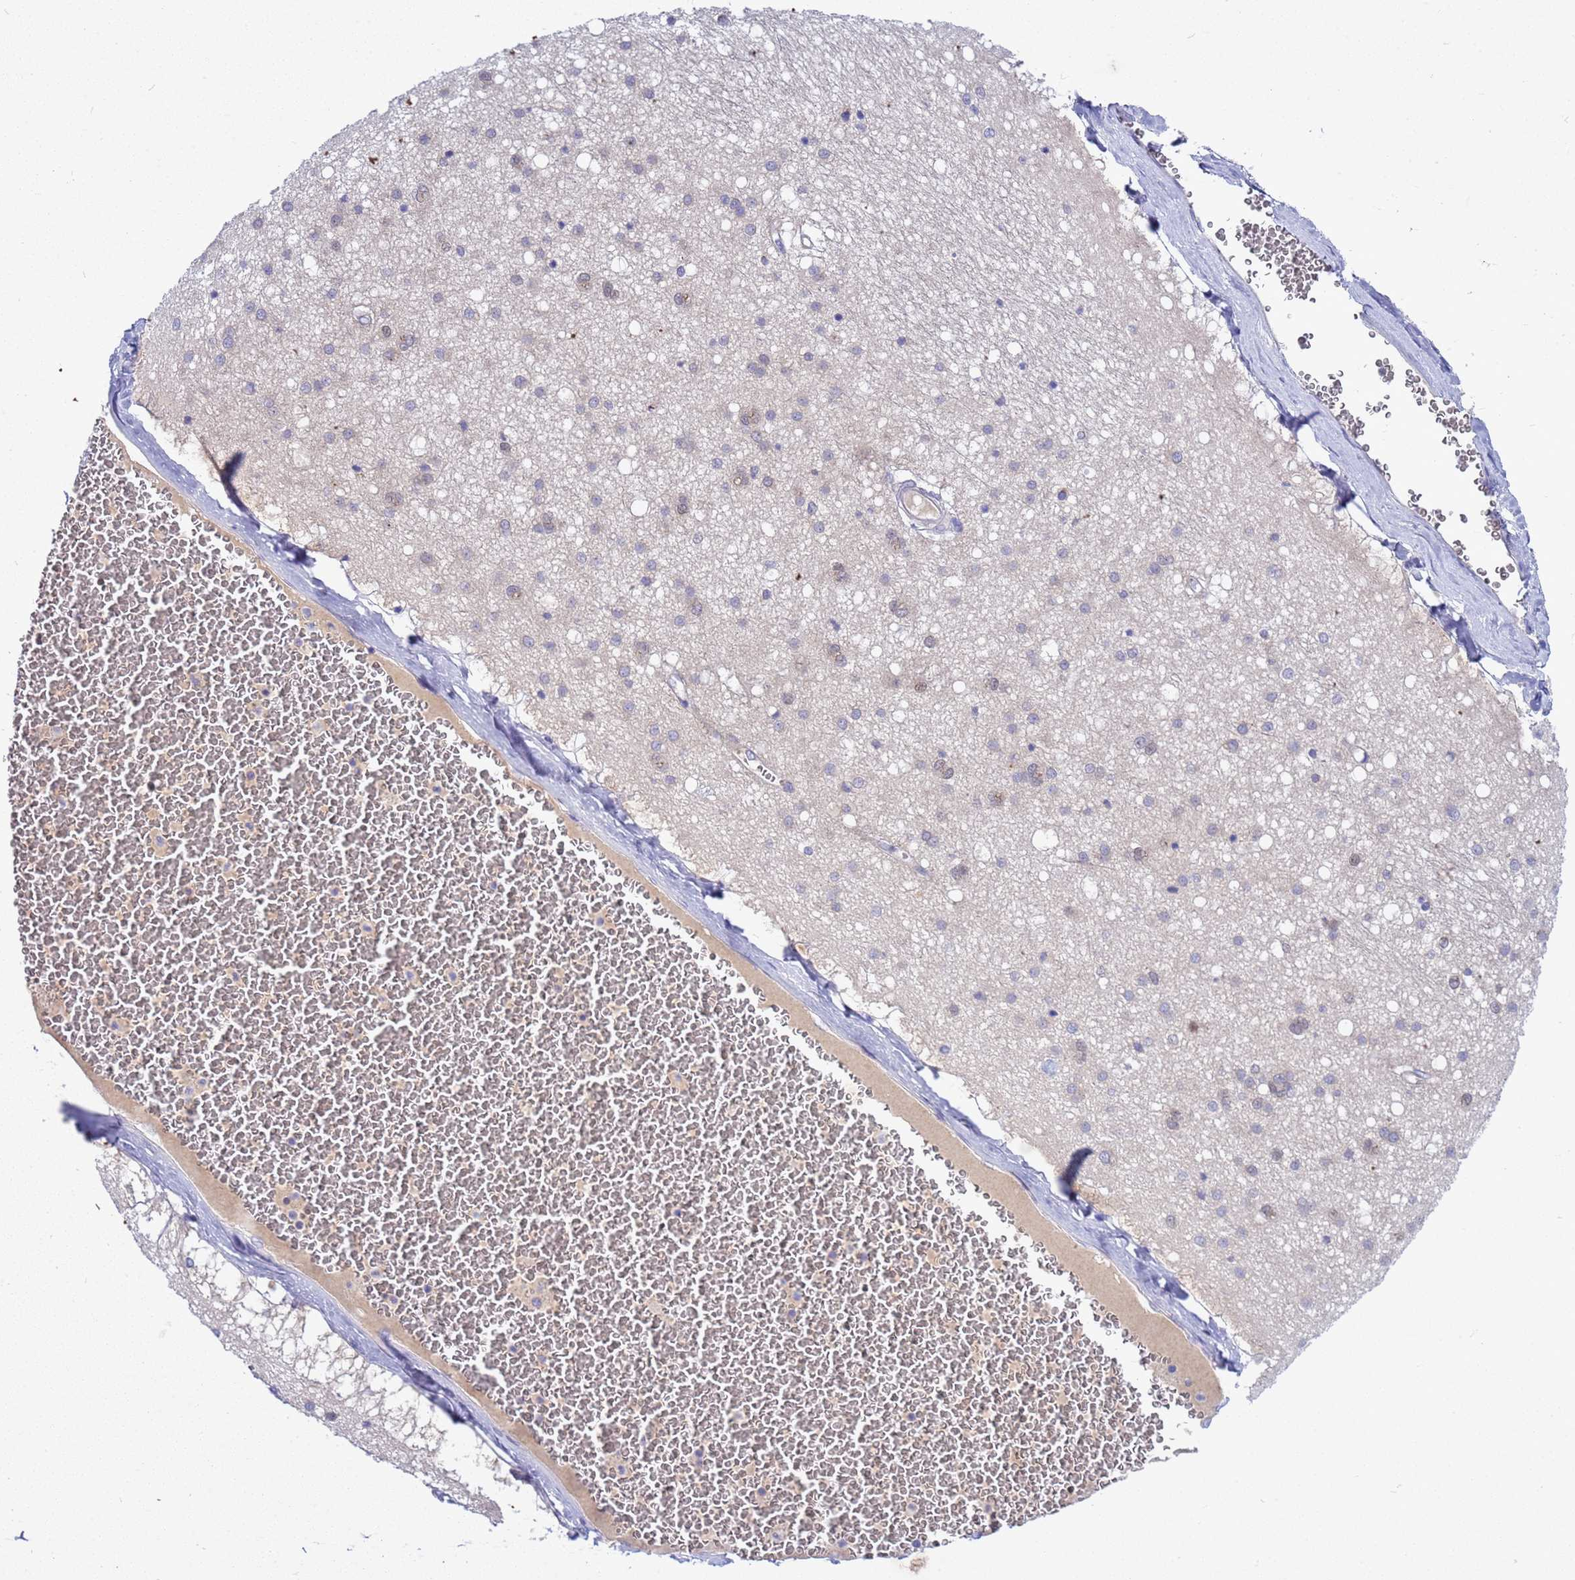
{"staining": {"intensity": "negative", "quantity": "none", "location": "none"}, "tissue": "caudate", "cell_type": "Glial cells", "image_type": "normal", "snomed": [{"axis": "morphology", "description": "Normal tissue, NOS"}, {"axis": "topography", "description": "Lateral ventricle wall"}], "caption": "Glial cells are negative for protein expression in normal human caudate. The staining was performed using DAB to visualize the protein expression in brown, while the nuclei were stained in blue with hematoxylin (Magnification: 20x).", "gene": "RC3H2", "patient": {"sex": "male", "age": 37}}